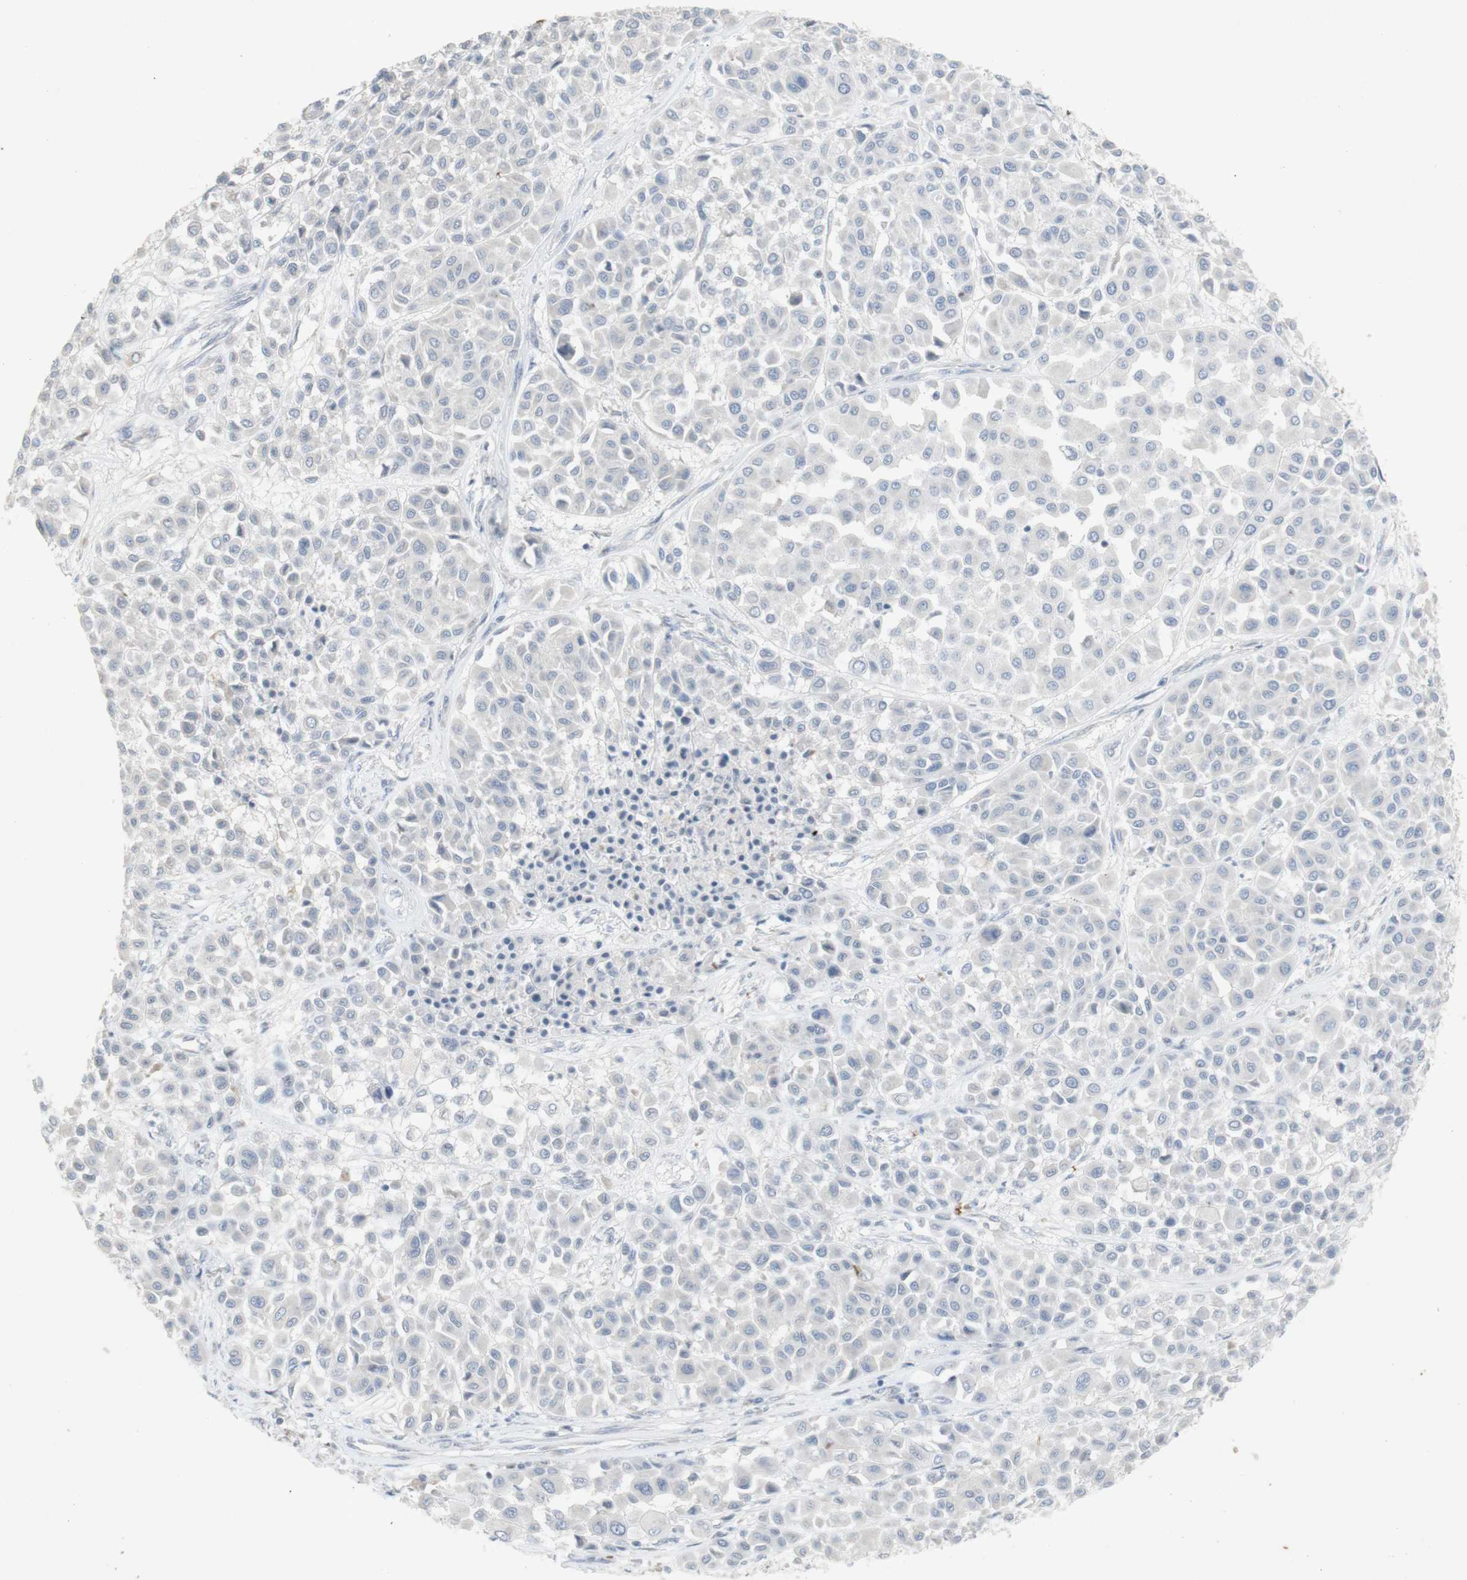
{"staining": {"intensity": "negative", "quantity": "none", "location": "none"}, "tissue": "melanoma", "cell_type": "Tumor cells", "image_type": "cancer", "snomed": [{"axis": "morphology", "description": "Malignant melanoma, Metastatic site"}, {"axis": "topography", "description": "Soft tissue"}], "caption": "Tumor cells show no significant protein positivity in melanoma.", "gene": "INS", "patient": {"sex": "male", "age": 41}}